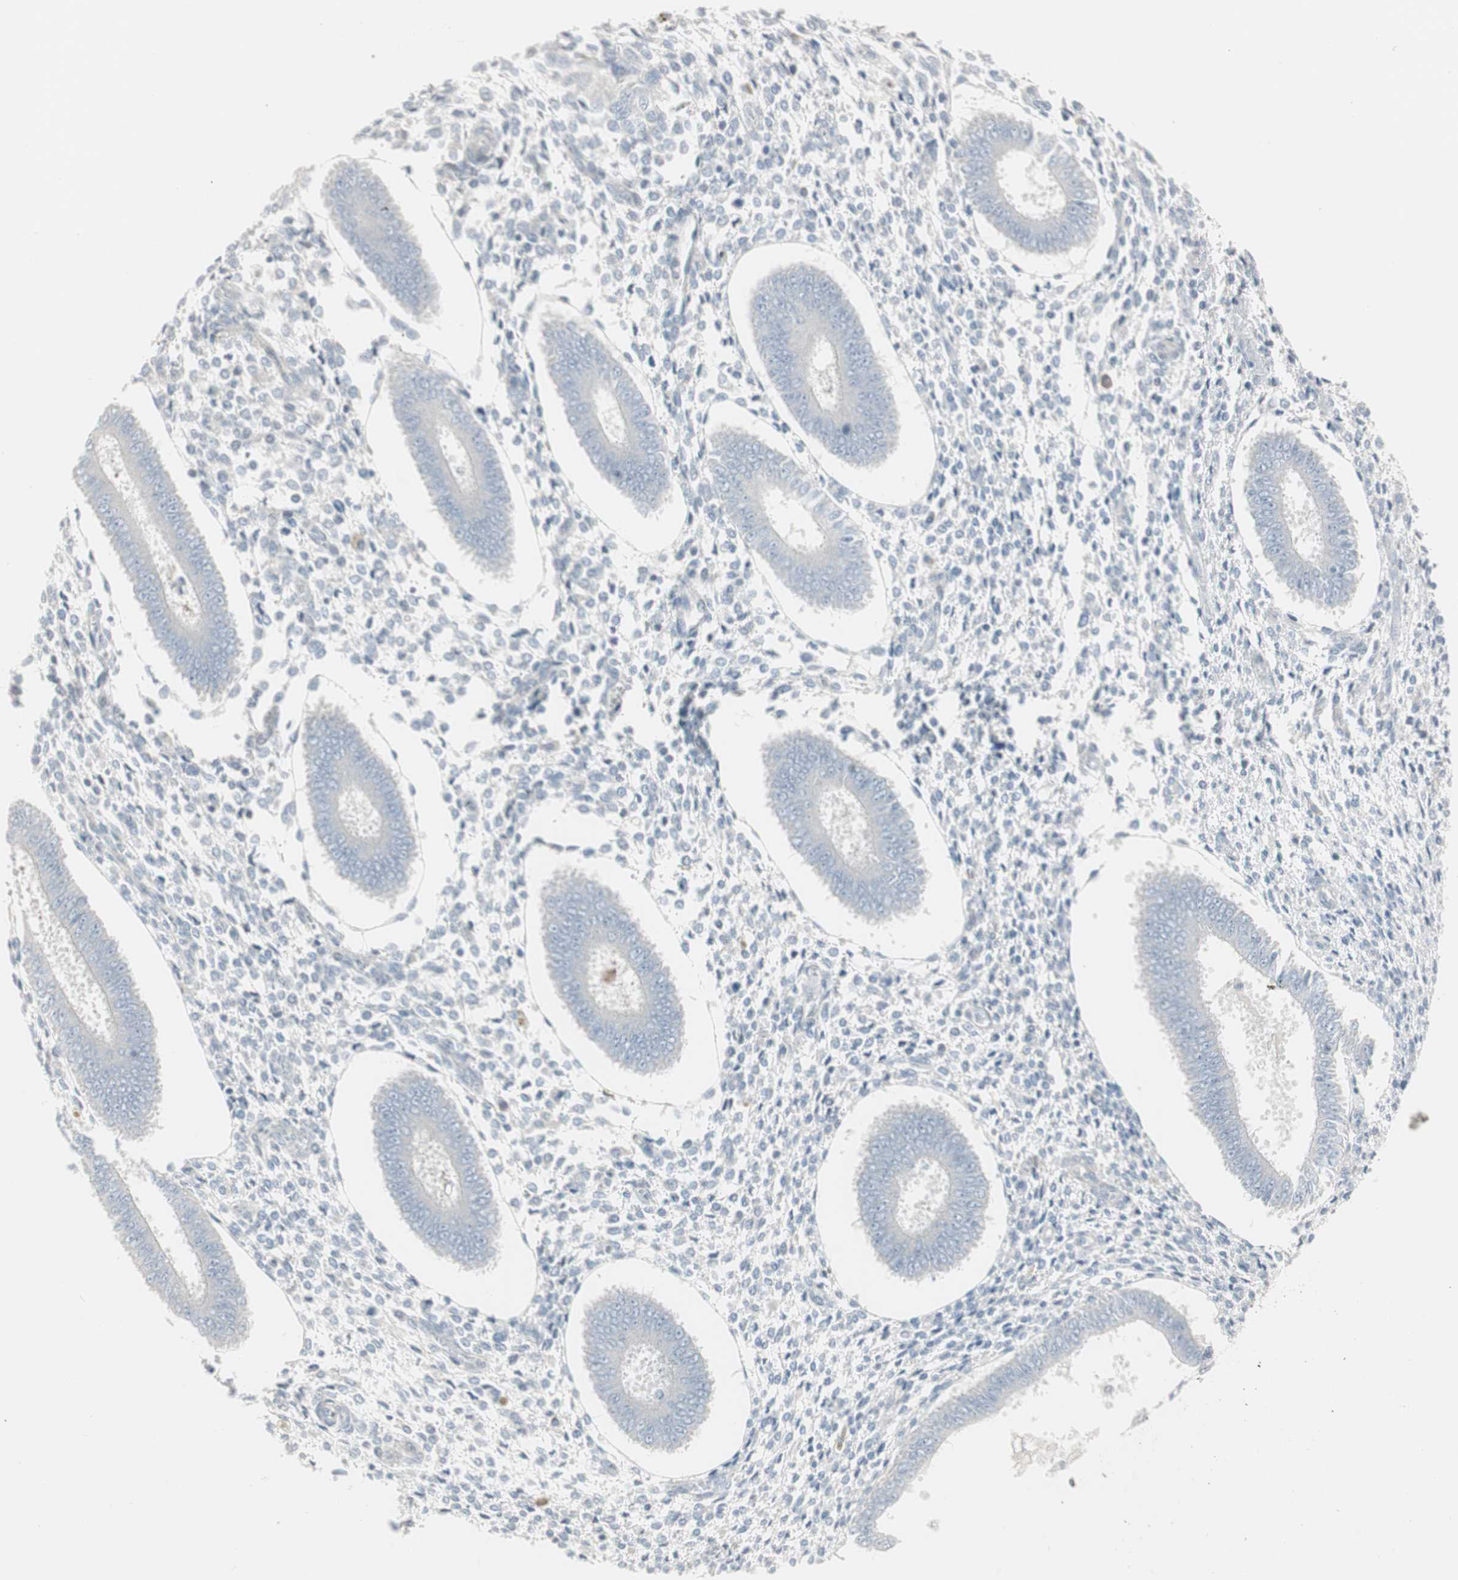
{"staining": {"intensity": "negative", "quantity": "none", "location": "none"}, "tissue": "endometrium", "cell_type": "Cells in endometrial stroma", "image_type": "normal", "snomed": [{"axis": "morphology", "description": "Normal tissue, NOS"}, {"axis": "topography", "description": "Endometrium"}], "caption": "This is a micrograph of immunohistochemistry (IHC) staining of unremarkable endometrium, which shows no expression in cells in endometrial stroma.", "gene": "DMPK", "patient": {"sex": "female", "age": 35}}